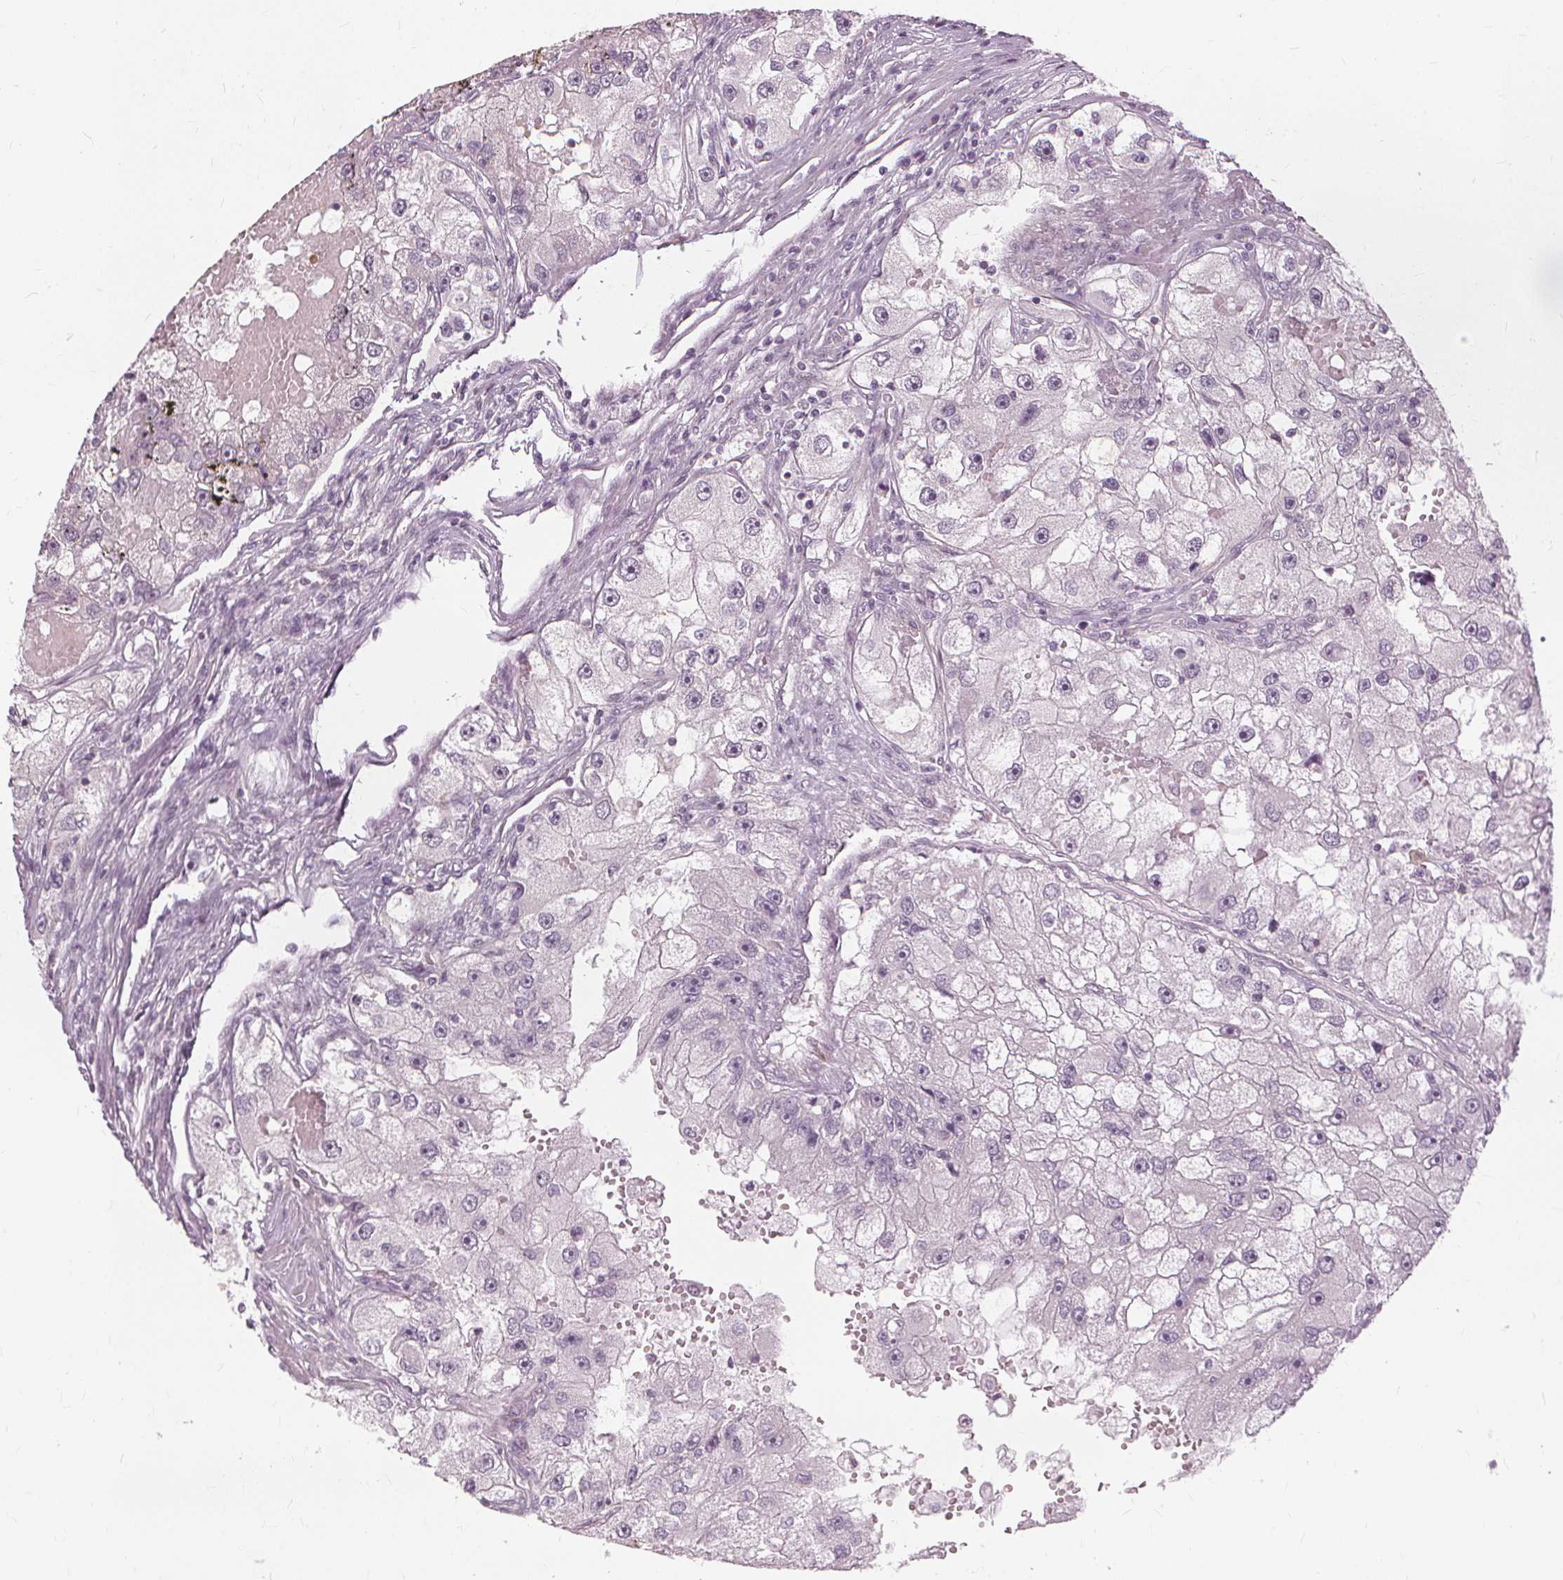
{"staining": {"intensity": "negative", "quantity": "none", "location": "none"}, "tissue": "renal cancer", "cell_type": "Tumor cells", "image_type": "cancer", "snomed": [{"axis": "morphology", "description": "Adenocarcinoma, NOS"}, {"axis": "topography", "description": "Kidney"}], "caption": "Immunohistochemistry photomicrograph of human adenocarcinoma (renal) stained for a protein (brown), which shows no staining in tumor cells.", "gene": "SFTPD", "patient": {"sex": "male", "age": 63}}